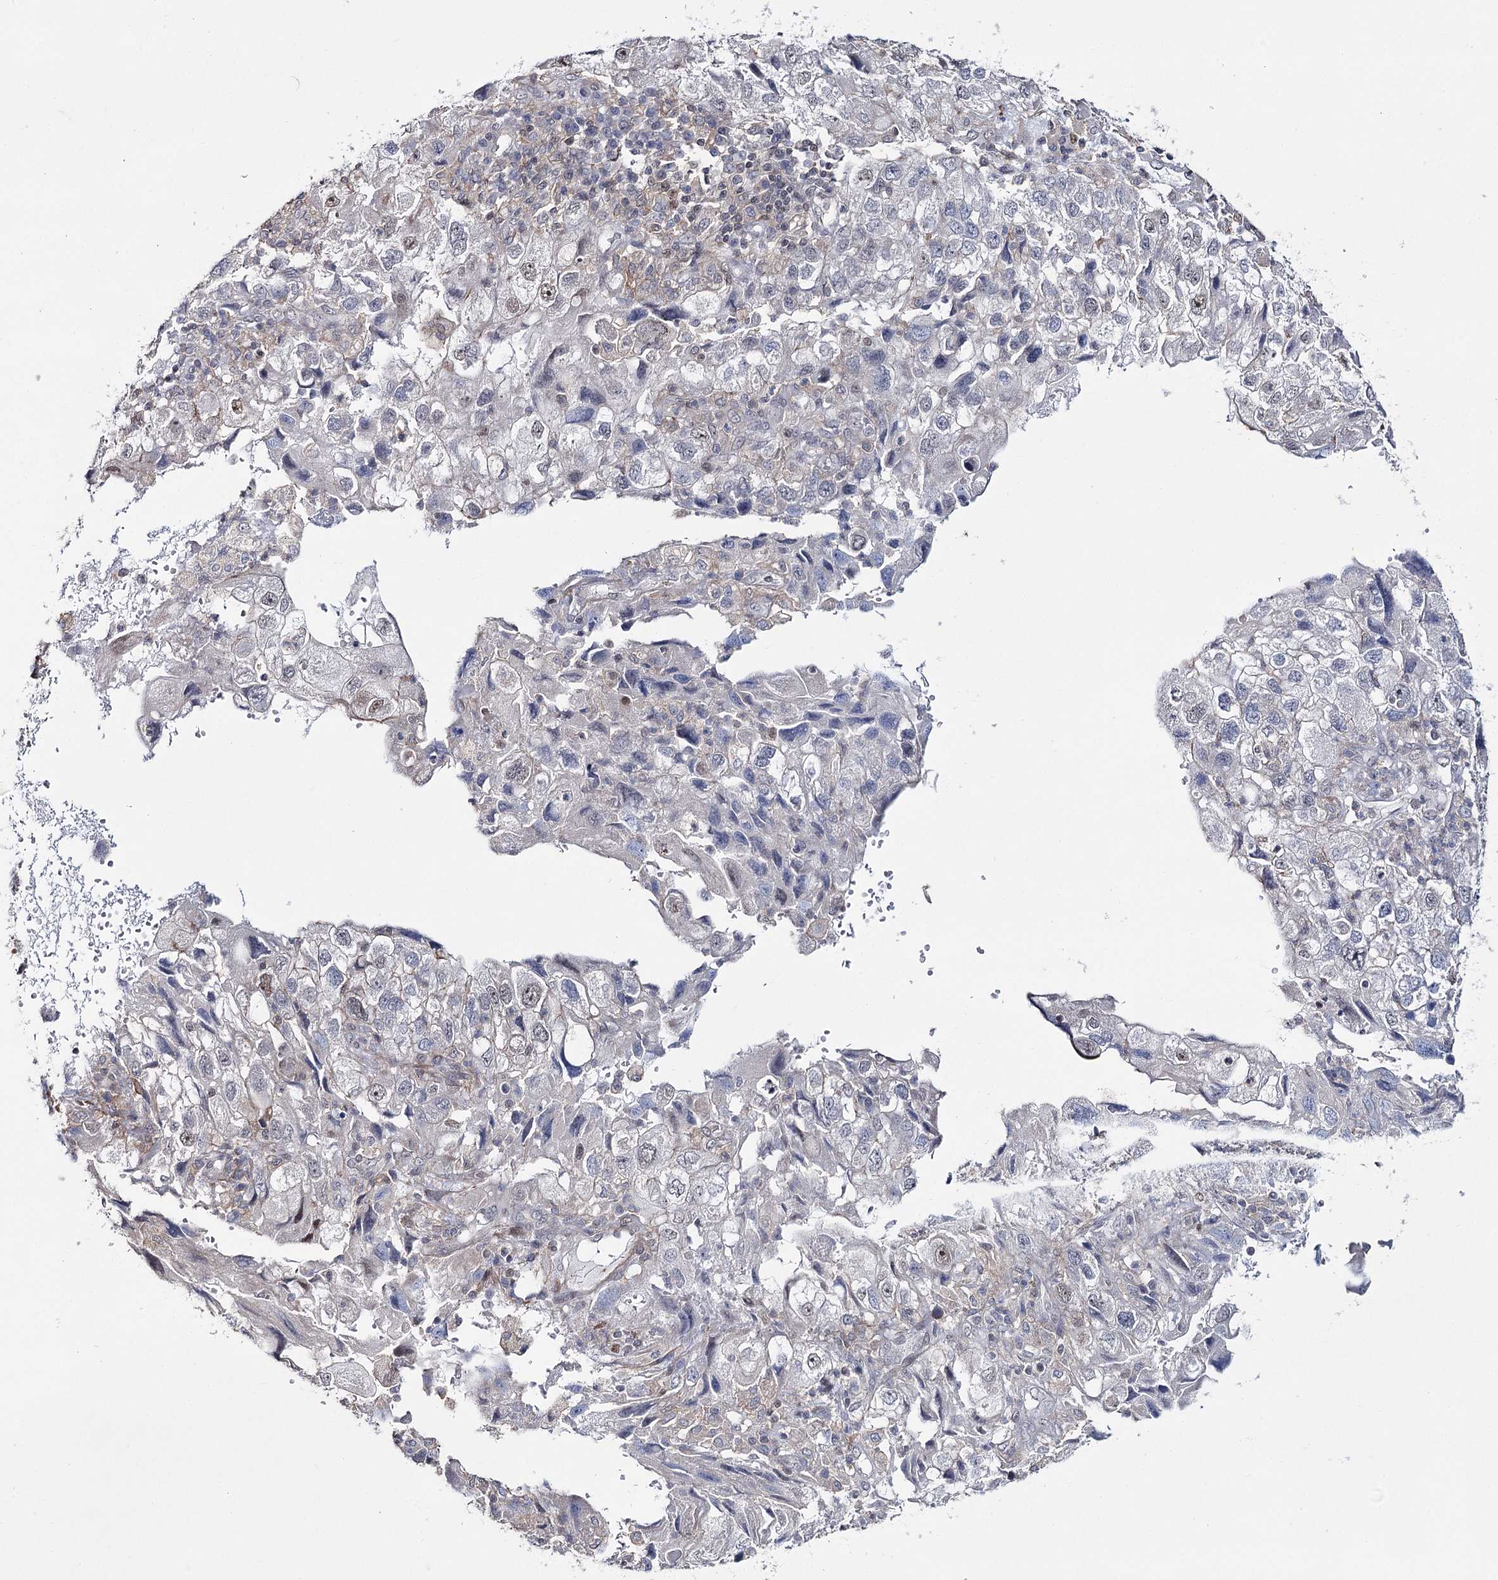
{"staining": {"intensity": "negative", "quantity": "none", "location": "none"}, "tissue": "endometrial cancer", "cell_type": "Tumor cells", "image_type": "cancer", "snomed": [{"axis": "morphology", "description": "Adenocarcinoma, NOS"}, {"axis": "topography", "description": "Endometrium"}], "caption": "A high-resolution image shows IHC staining of endometrial cancer (adenocarcinoma), which shows no significant staining in tumor cells.", "gene": "ZC3H8", "patient": {"sex": "female", "age": 49}}